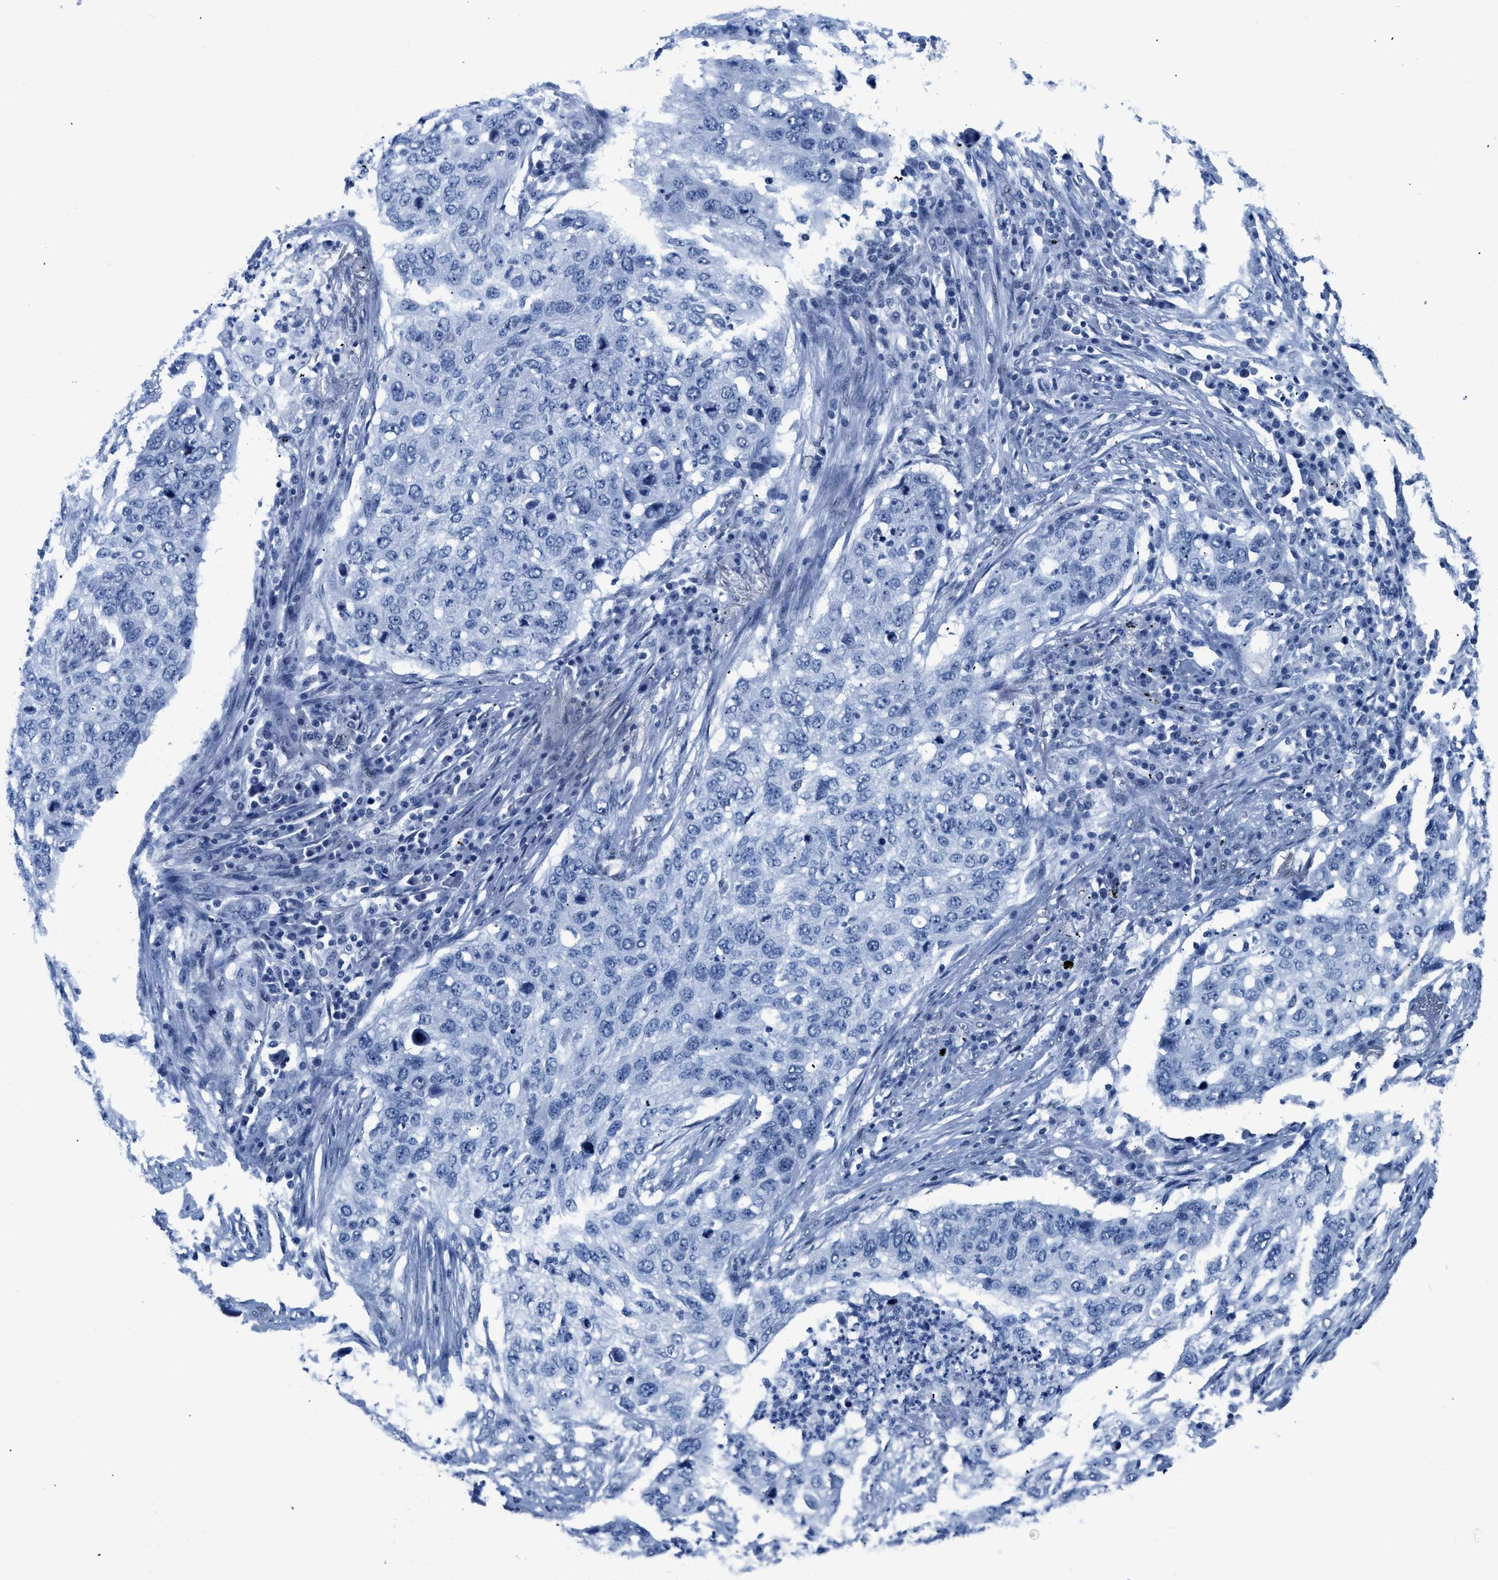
{"staining": {"intensity": "negative", "quantity": "none", "location": "none"}, "tissue": "lung cancer", "cell_type": "Tumor cells", "image_type": "cancer", "snomed": [{"axis": "morphology", "description": "Squamous cell carcinoma, NOS"}, {"axis": "topography", "description": "Lung"}], "caption": "Lung cancer (squamous cell carcinoma) was stained to show a protein in brown. There is no significant staining in tumor cells.", "gene": "CTBP1", "patient": {"sex": "female", "age": 63}}